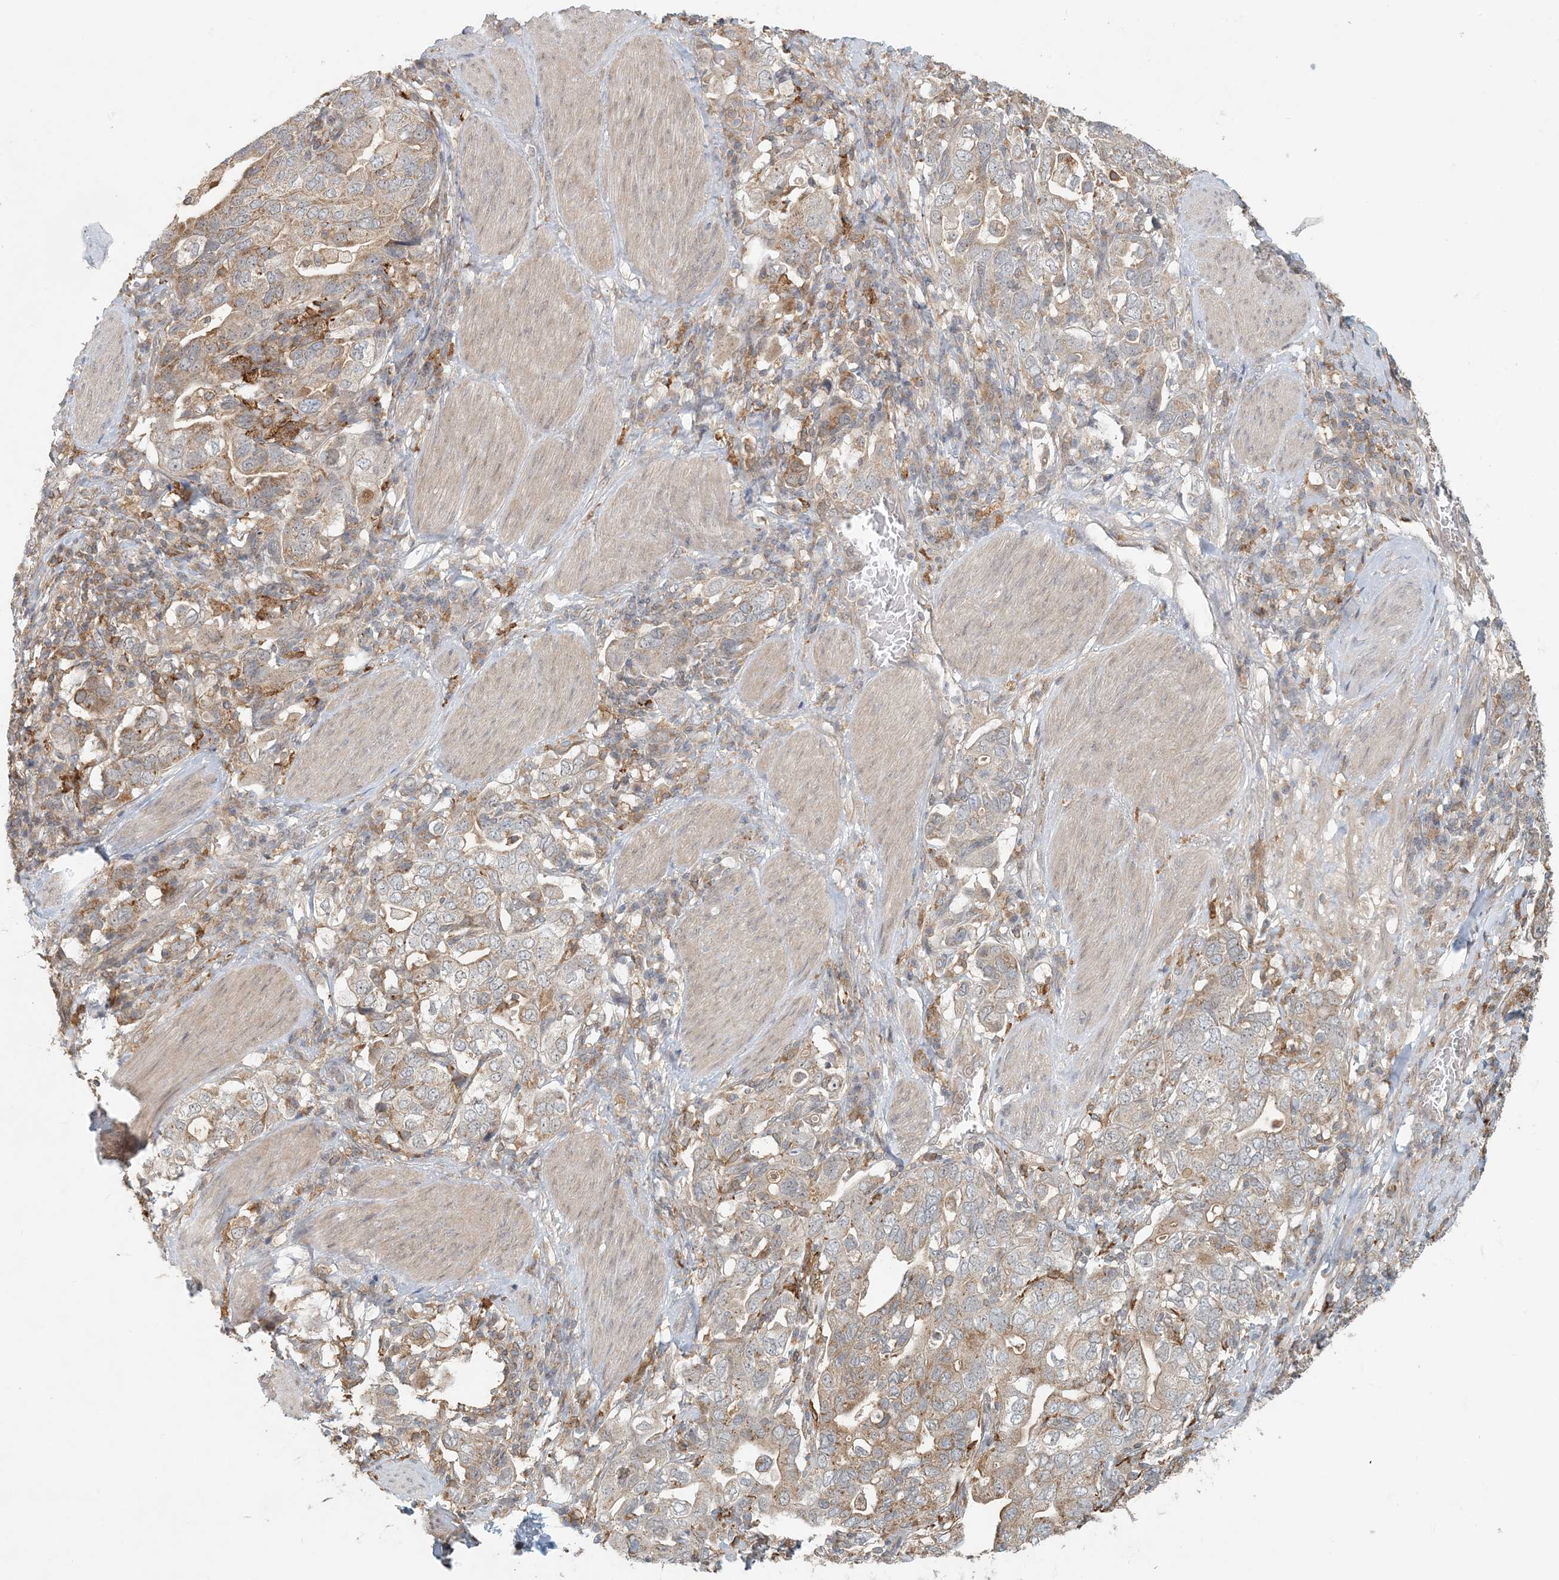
{"staining": {"intensity": "moderate", "quantity": "25%-75%", "location": "cytoplasmic/membranous"}, "tissue": "stomach cancer", "cell_type": "Tumor cells", "image_type": "cancer", "snomed": [{"axis": "morphology", "description": "Adenocarcinoma, NOS"}, {"axis": "topography", "description": "Stomach, upper"}], "caption": "A high-resolution image shows immunohistochemistry (IHC) staining of stomach cancer, which exhibits moderate cytoplasmic/membranous staining in about 25%-75% of tumor cells.", "gene": "OBI1", "patient": {"sex": "male", "age": 62}}